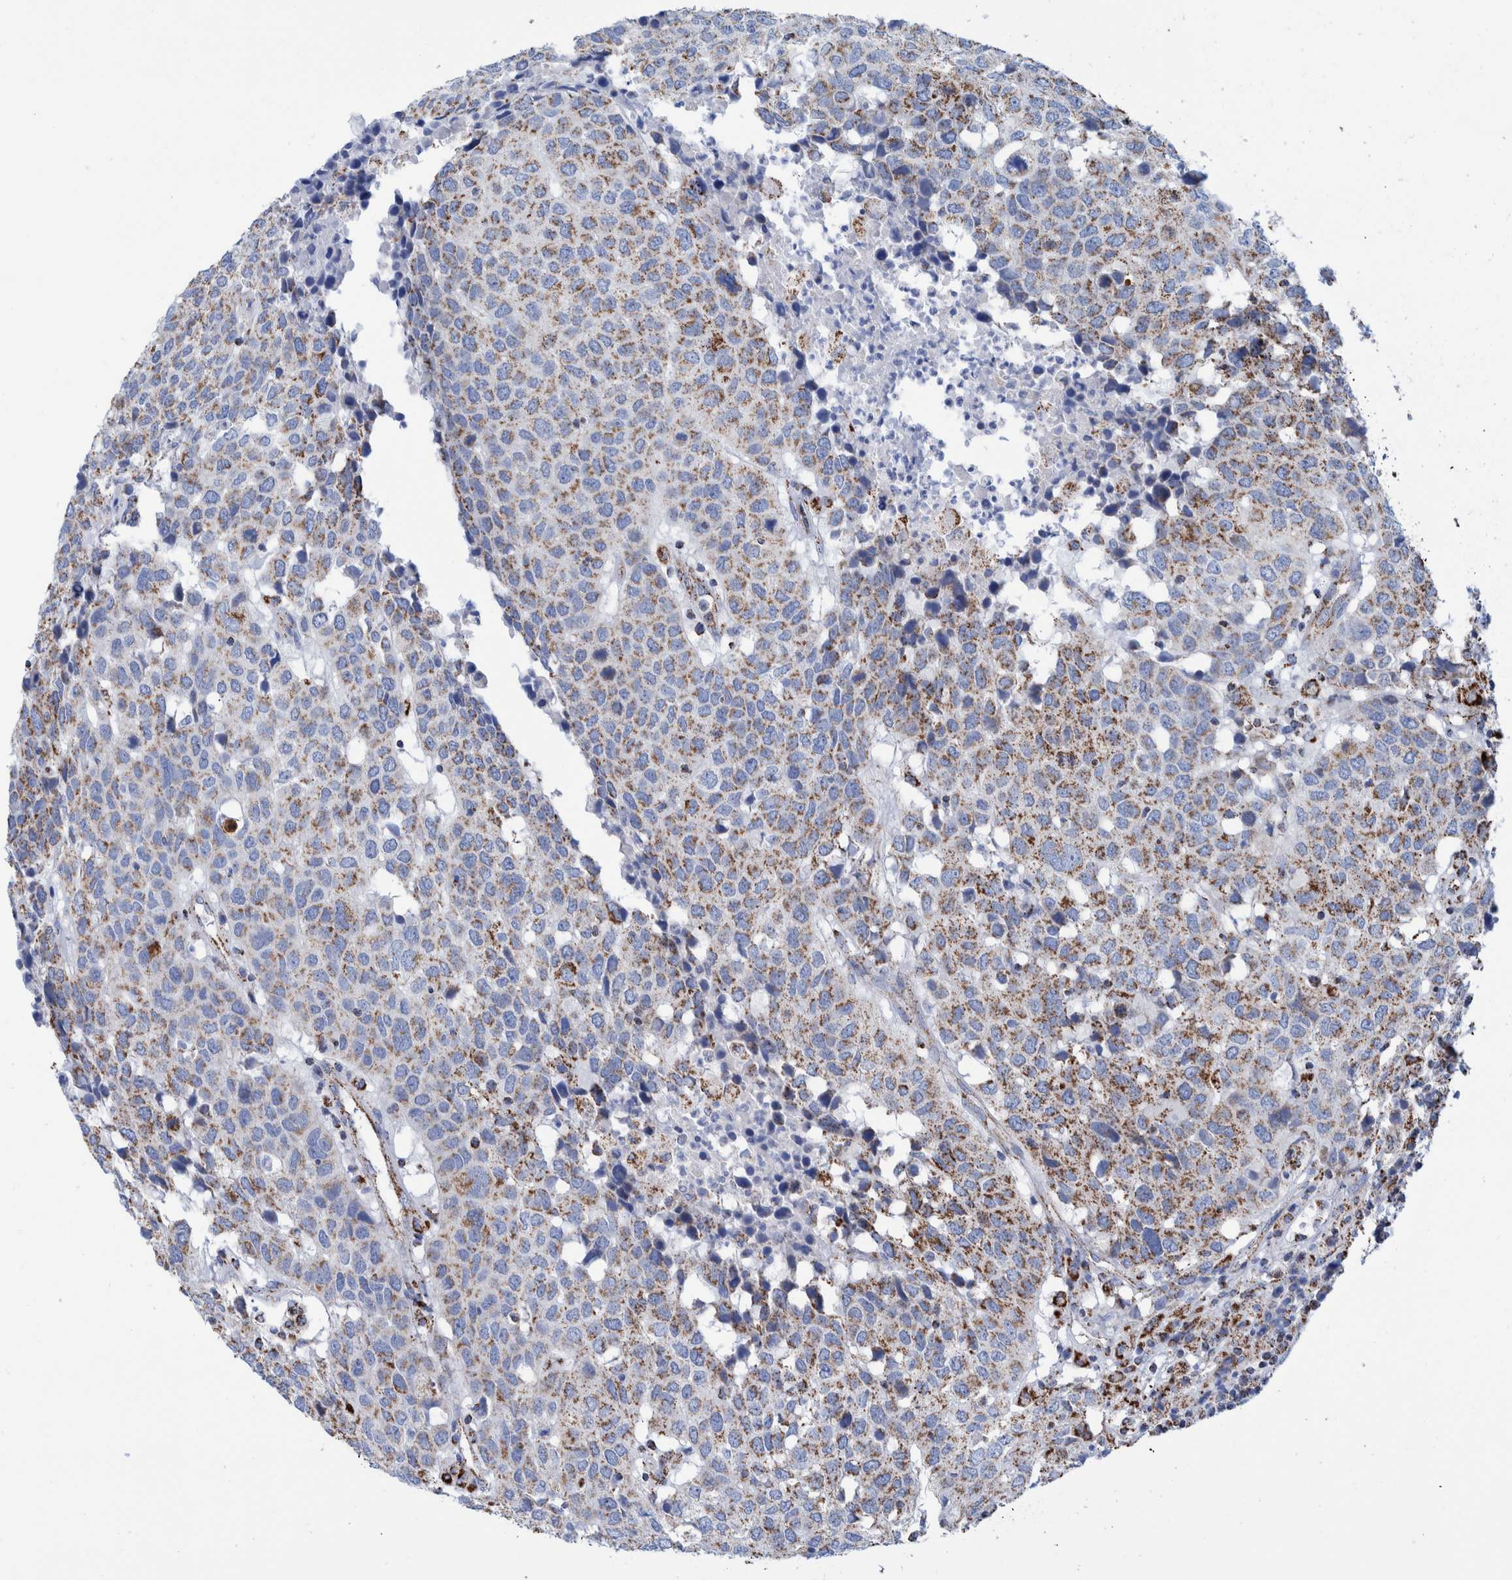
{"staining": {"intensity": "weak", "quantity": ">75%", "location": "cytoplasmic/membranous"}, "tissue": "head and neck cancer", "cell_type": "Tumor cells", "image_type": "cancer", "snomed": [{"axis": "morphology", "description": "Squamous cell carcinoma, NOS"}, {"axis": "topography", "description": "Head-Neck"}], "caption": "A micrograph of human squamous cell carcinoma (head and neck) stained for a protein demonstrates weak cytoplasmic/membranous brown staining in tumor cells. Immunohistochemistry (ihc) stains the protein in brown and the nuclei are stained blue.", "gene": "DECR1", "patient": {"sex": "male", "age": 66}}